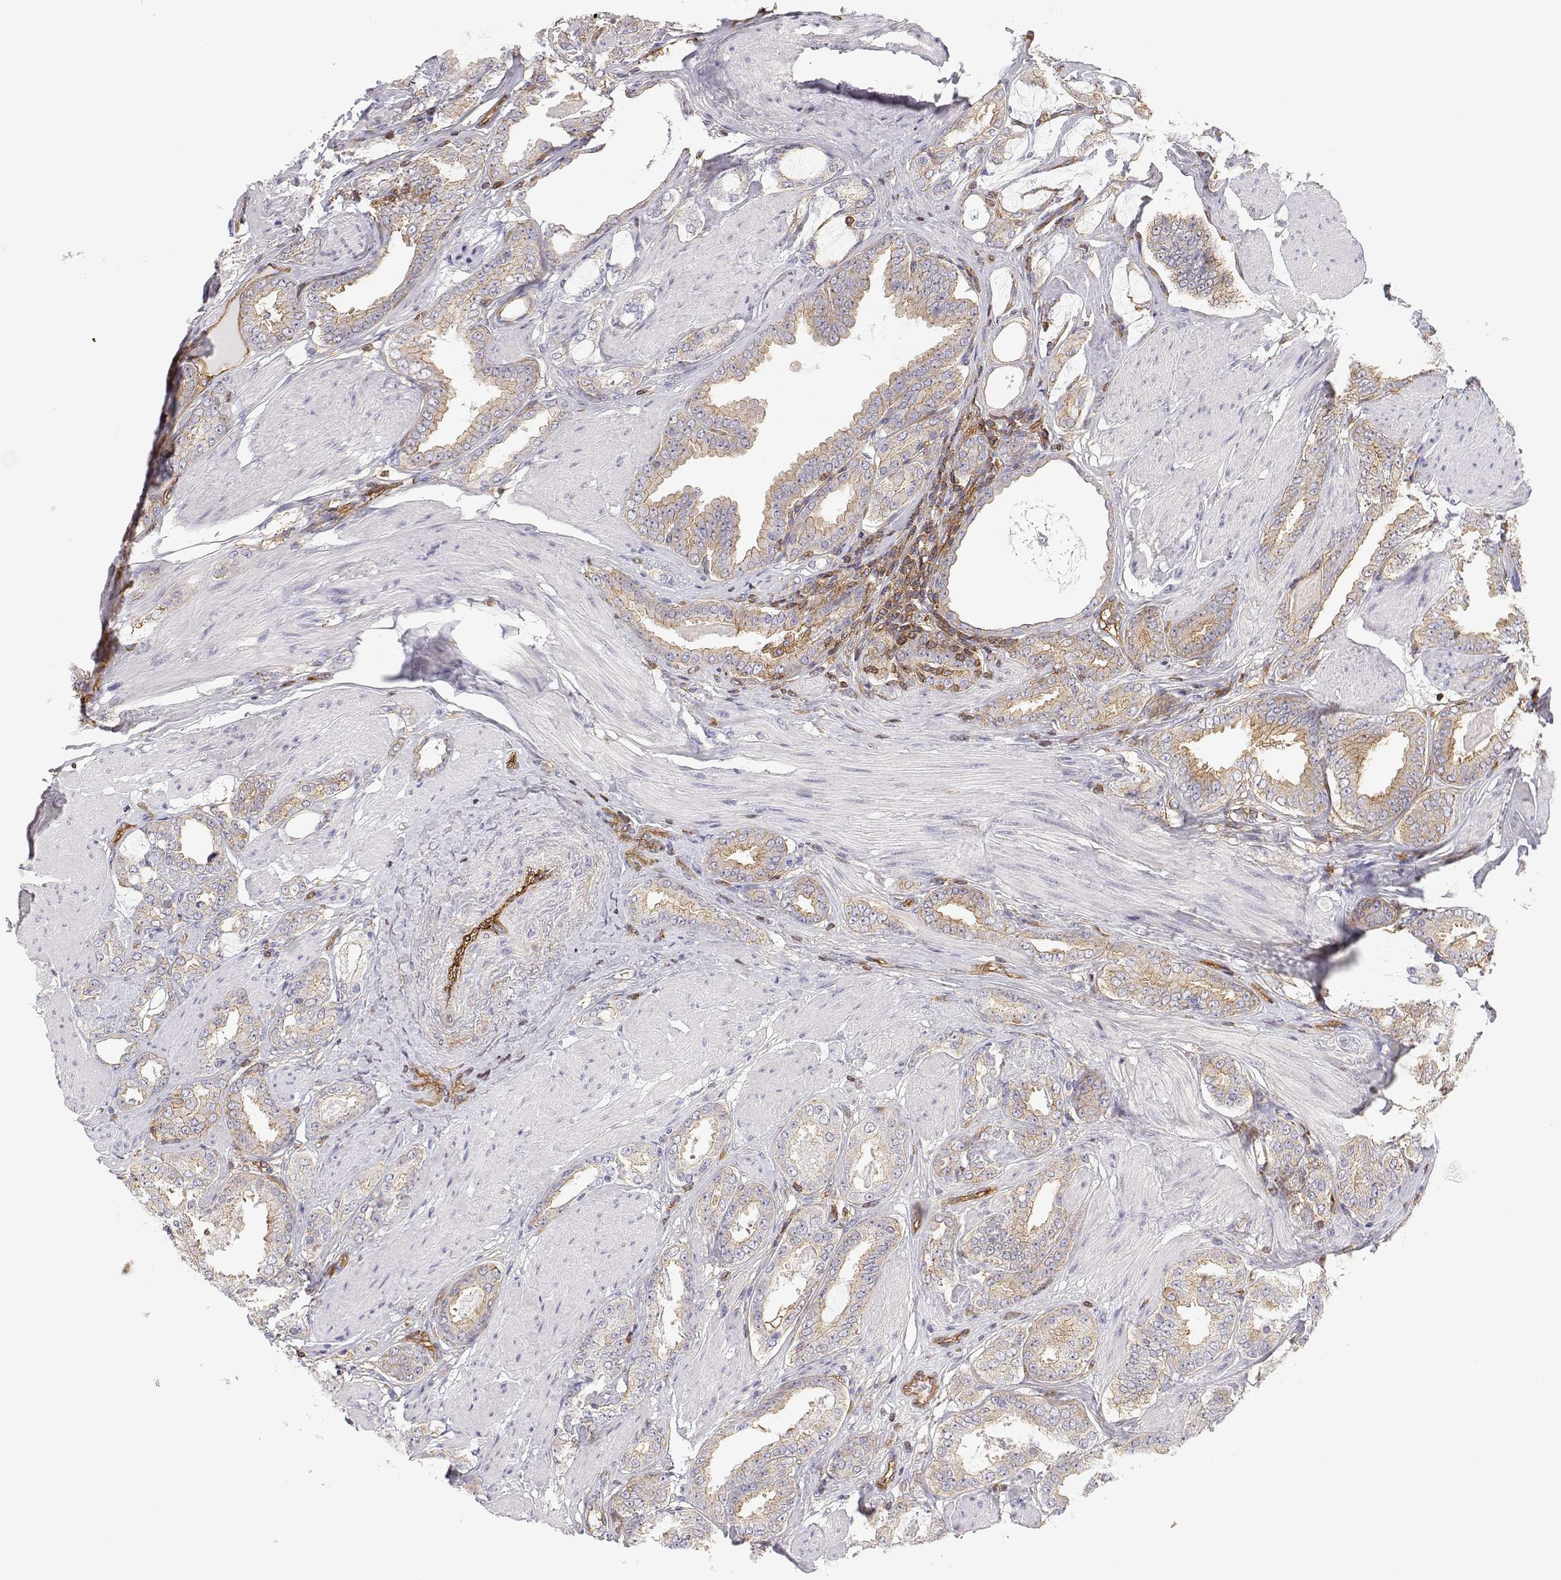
{"staining": {"intensity": "weak", "quantity": "25%-75%", "location": "cytoplasmic/membranous"}, "tissue": "prostate cancer", "cell_type": "Tumor cells", "image_type": "cancer", "snomed": [{"axis": "morphology", "description": "Adenocarcinoma, High grade"}, {"axis": "topography", "description": "Prostate"}], "caption": "Adenocarcinoma (high-grade) (prostate) tissue exhibits weak cytoplasmic/membranous expression in approximately 25%-75% of tumor cells, visualized by immunohistochemistry.", "gene": "MYH9", "patient": {"sex": "male", "age": 63}}